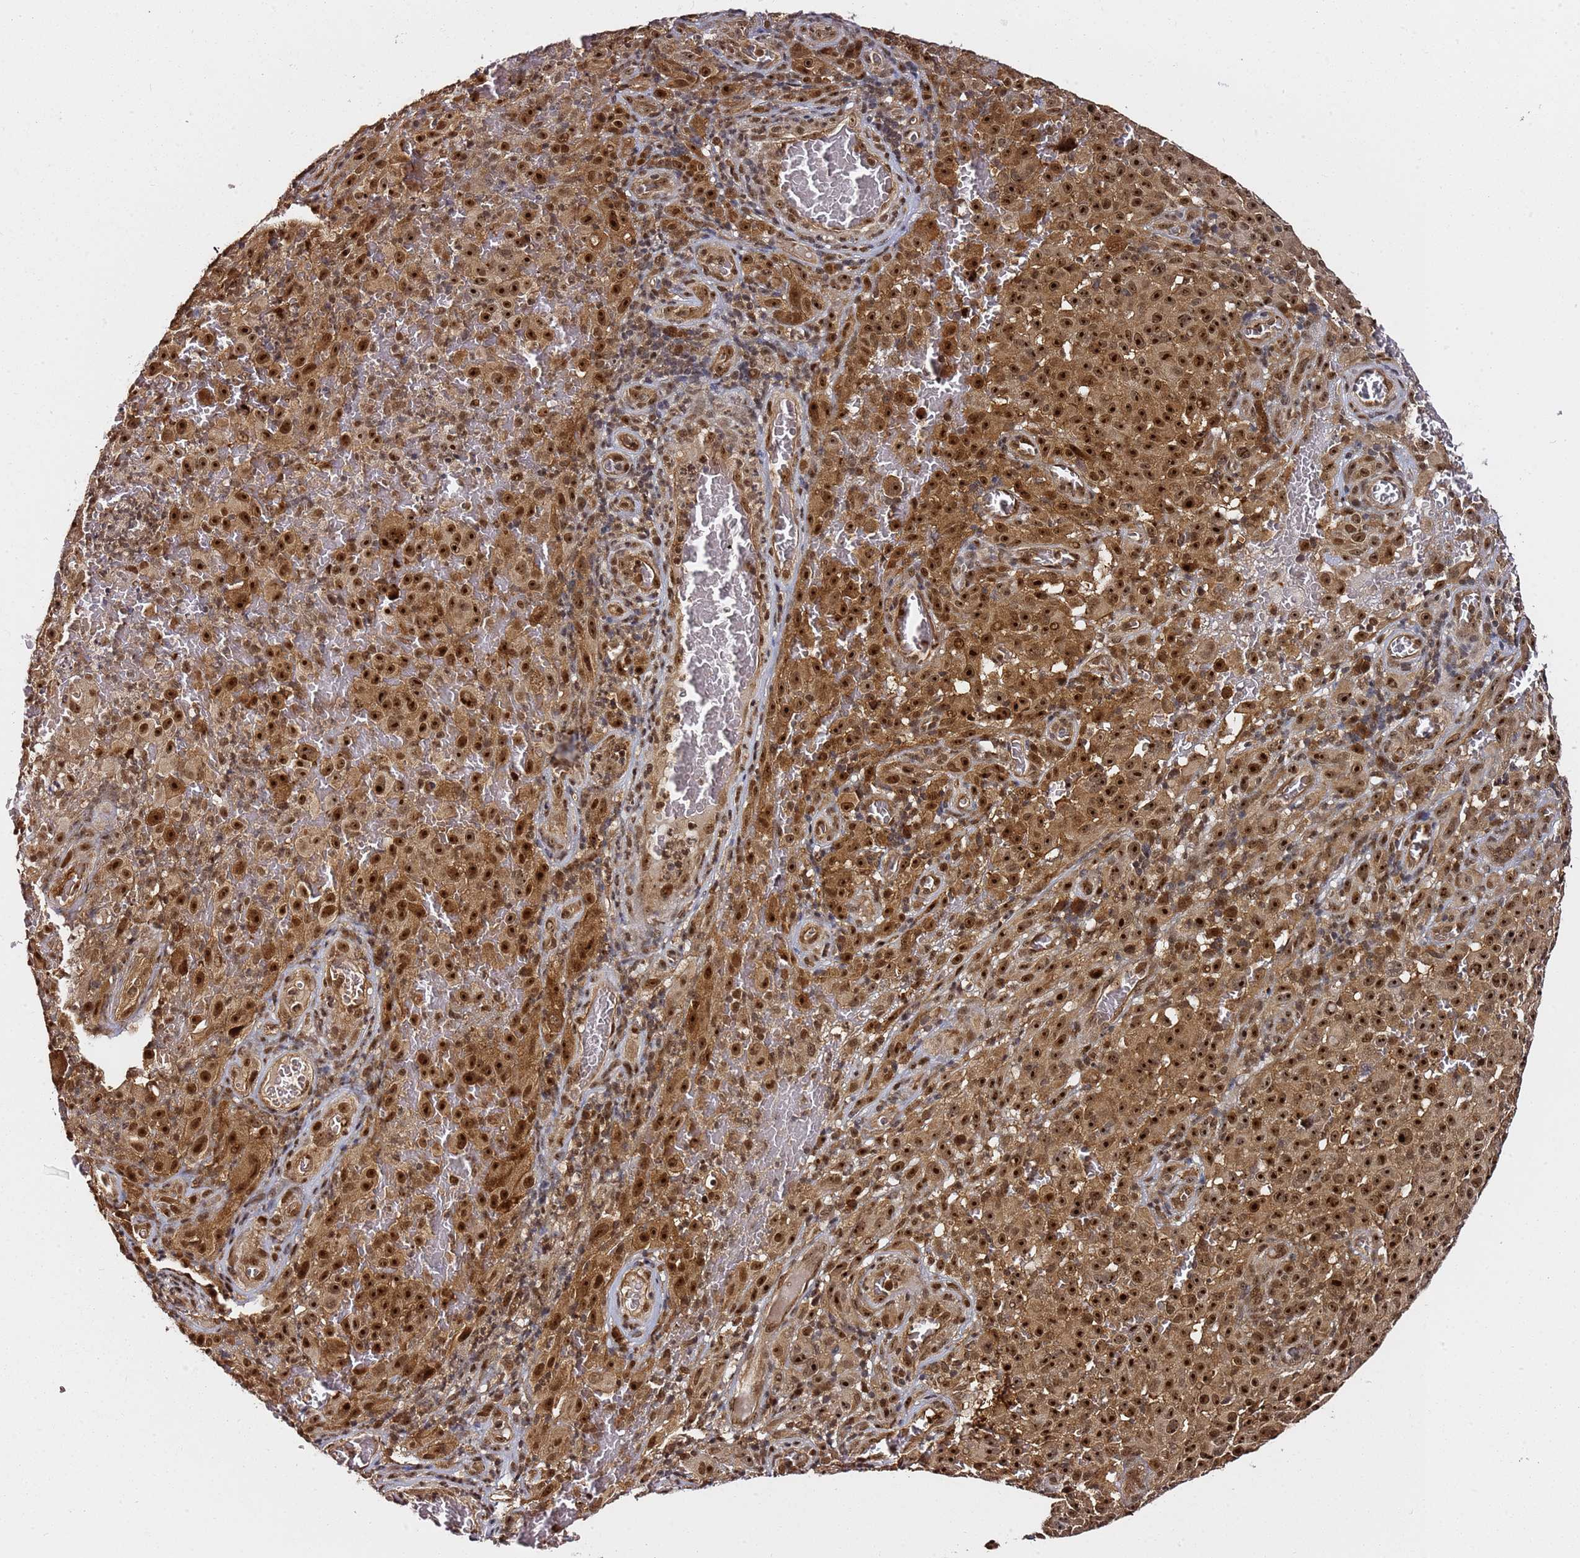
{"staining": {"intensity": "strong", "quantity": ">75%", "location": "cytoplasmic/membranous,nuclear"}, "tissue": "melanoma", "cell_type": "Tumor cells", "image_type": "cancer", "snomed": [{"axis": "morphology", "description": "Malignant melanoma, NOS"}, {"axis": "topography", "description": "Skin"}], "caption": "This photomicrograph exhibits immunohistochemistry staining of human melanoma, with high strong cytoplasmic/membranous and nuclear positivity in about >75% of tumor cells.", "gene": "RGS18", "patient": {"sex": "female", "age": 82}}